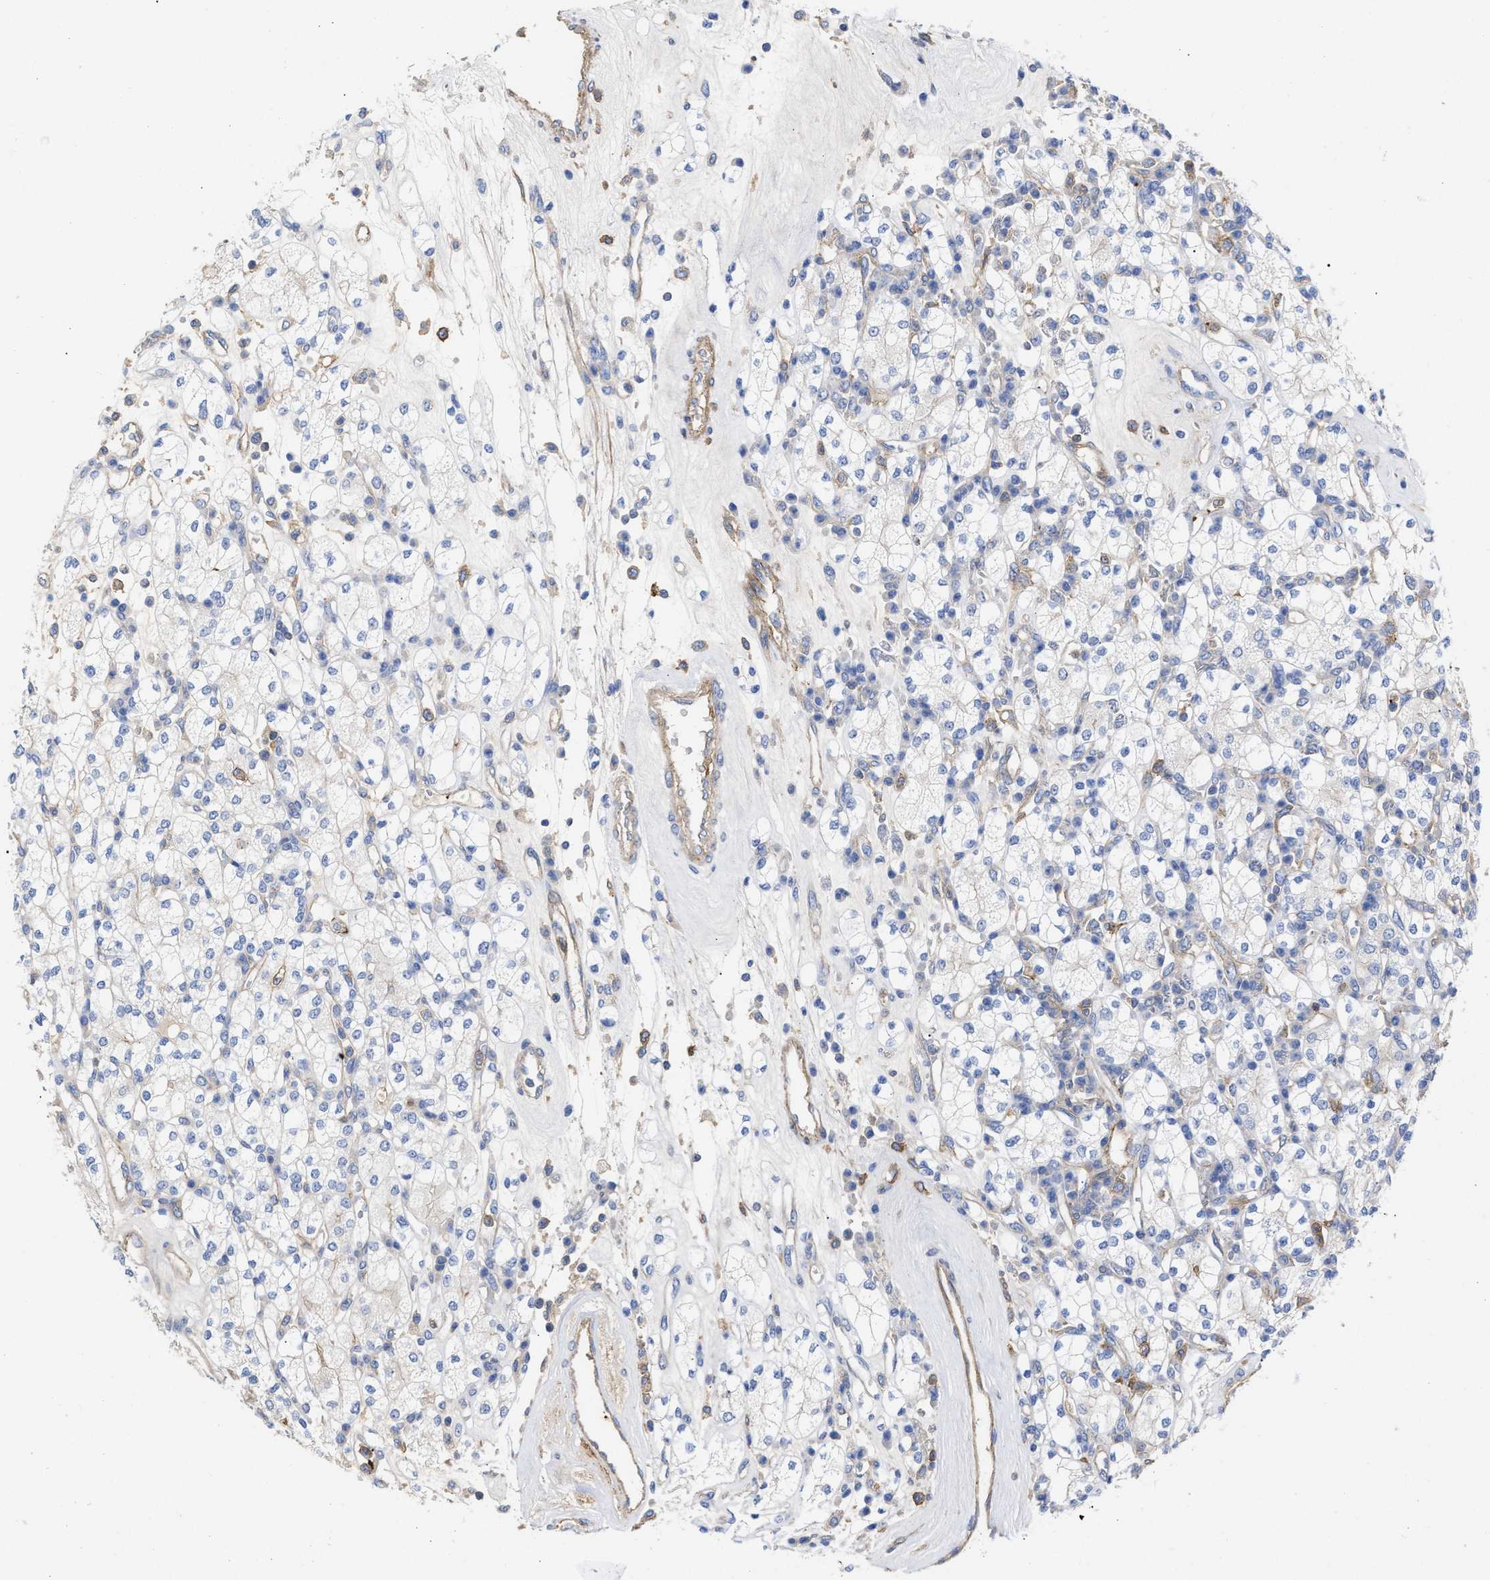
{"staining": {"intensity": "negative", "quantity": "none", "location": "none"}, "tissue": "renal cancer", "cell_type": "Tumor cells", "image_type": "cancer", "snomed": [{"axis": "morphology", "description": "Adenocarcinoma, NOS"}, {"axis": "topography", "description": "Kidney"}], "caption": "Histopathology image shows no significant protein staining in tumor cells of adenocarcinoma (renal).", "gene": "HS3ST5", "patient": {"sex": "male", "age": 77}}